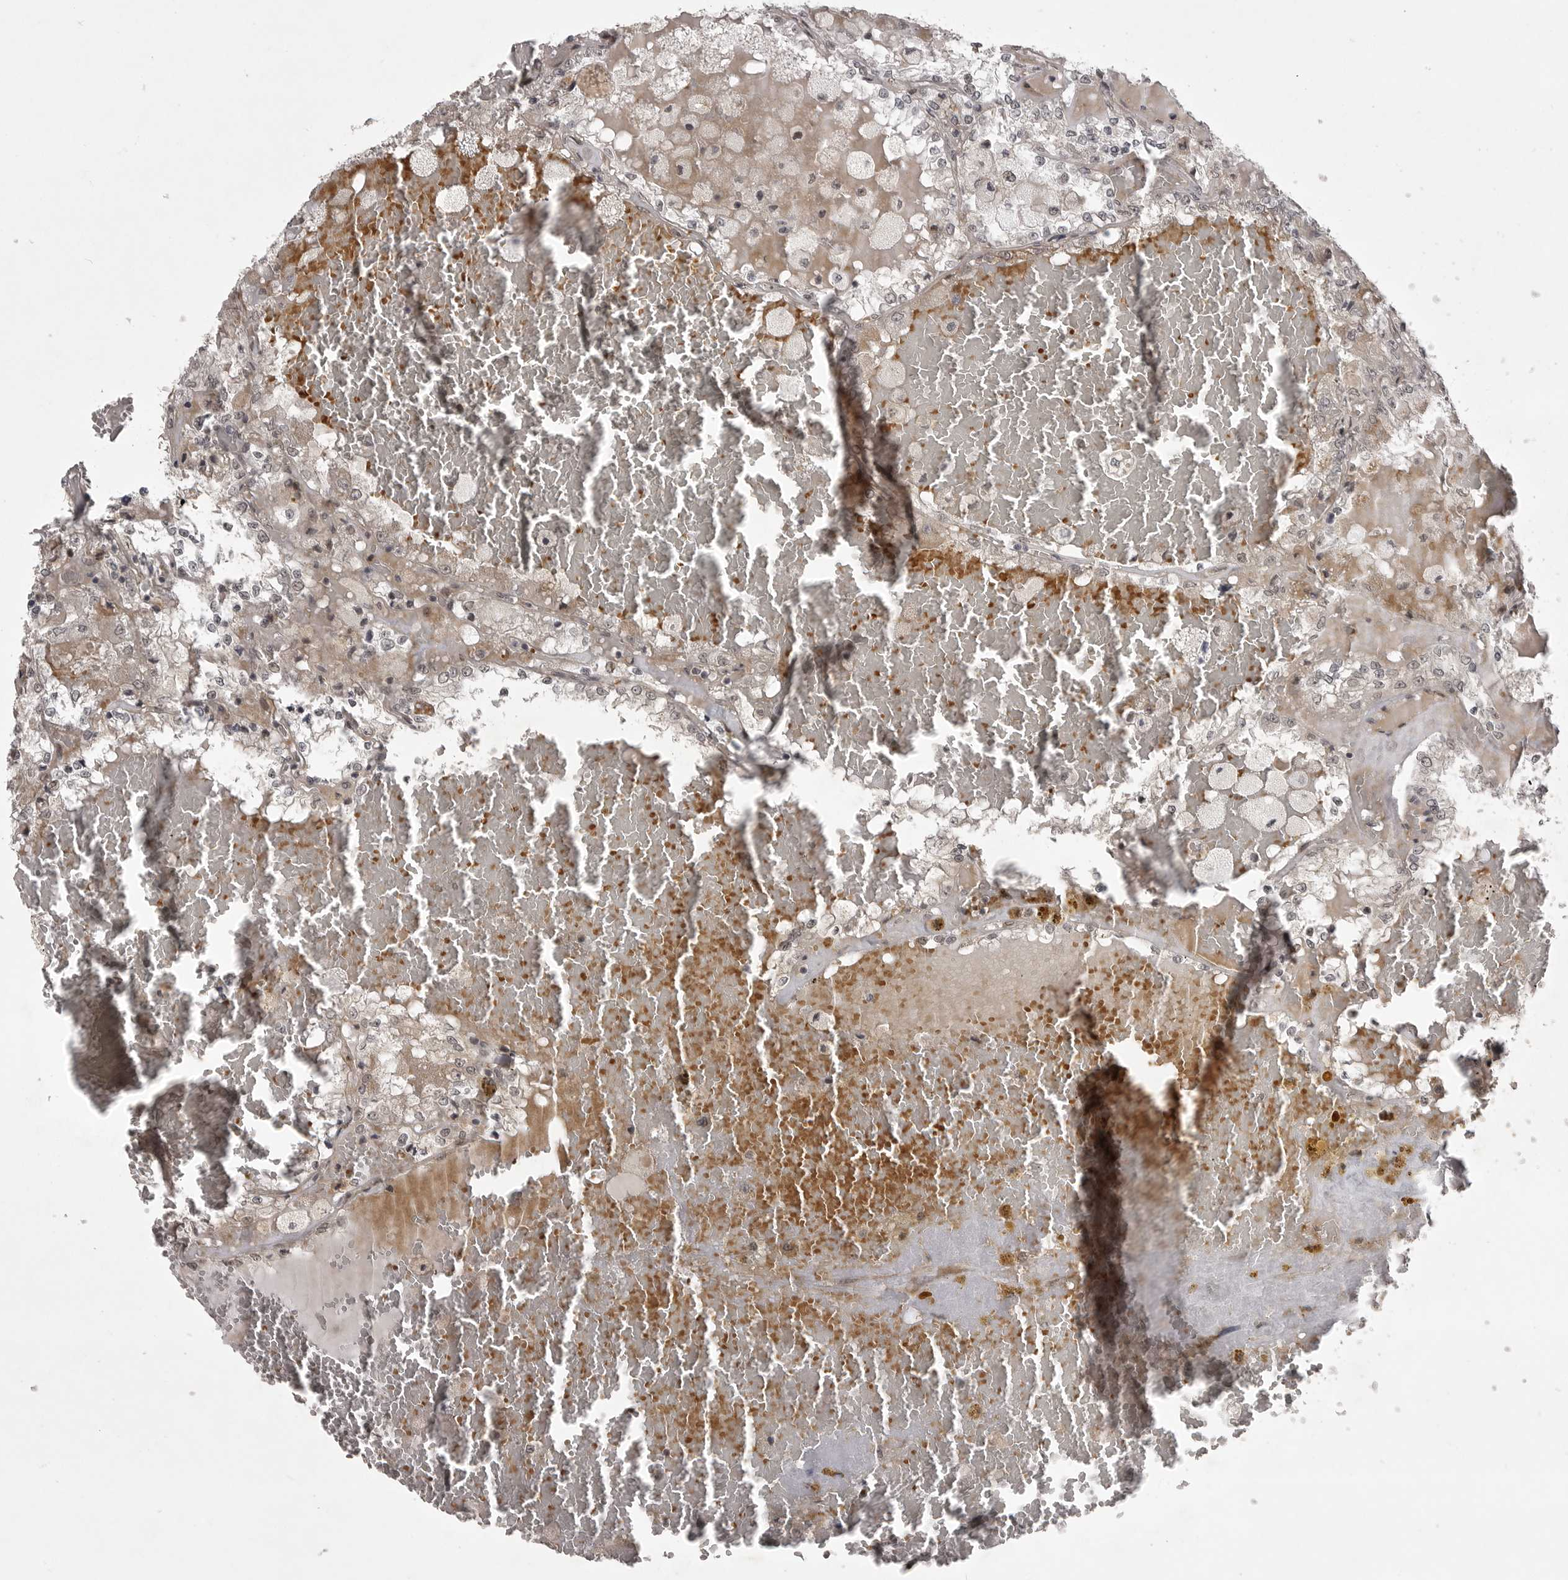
{"staining": {"intensity": "weak", "quantity": "25%-75%", "location": "cytoplasmic/membranous"}, "tissue": "renal cancer", "cell_type": "Tumor cells", "image_type": "cancer", "snomed": [{"axis": "morphology", "description": "Adenocarcinoma, NOS"}, {"axis": "topography", "description": "Kidney"}], "caption": "Tumor cells exhibit low levels of weak cytoplasmic/membranous staining in approximately 25%-75% of cells in renal adenocarcinoma.", "gene": "SNX16", "patient": {"sex": "female", "age": 56}}